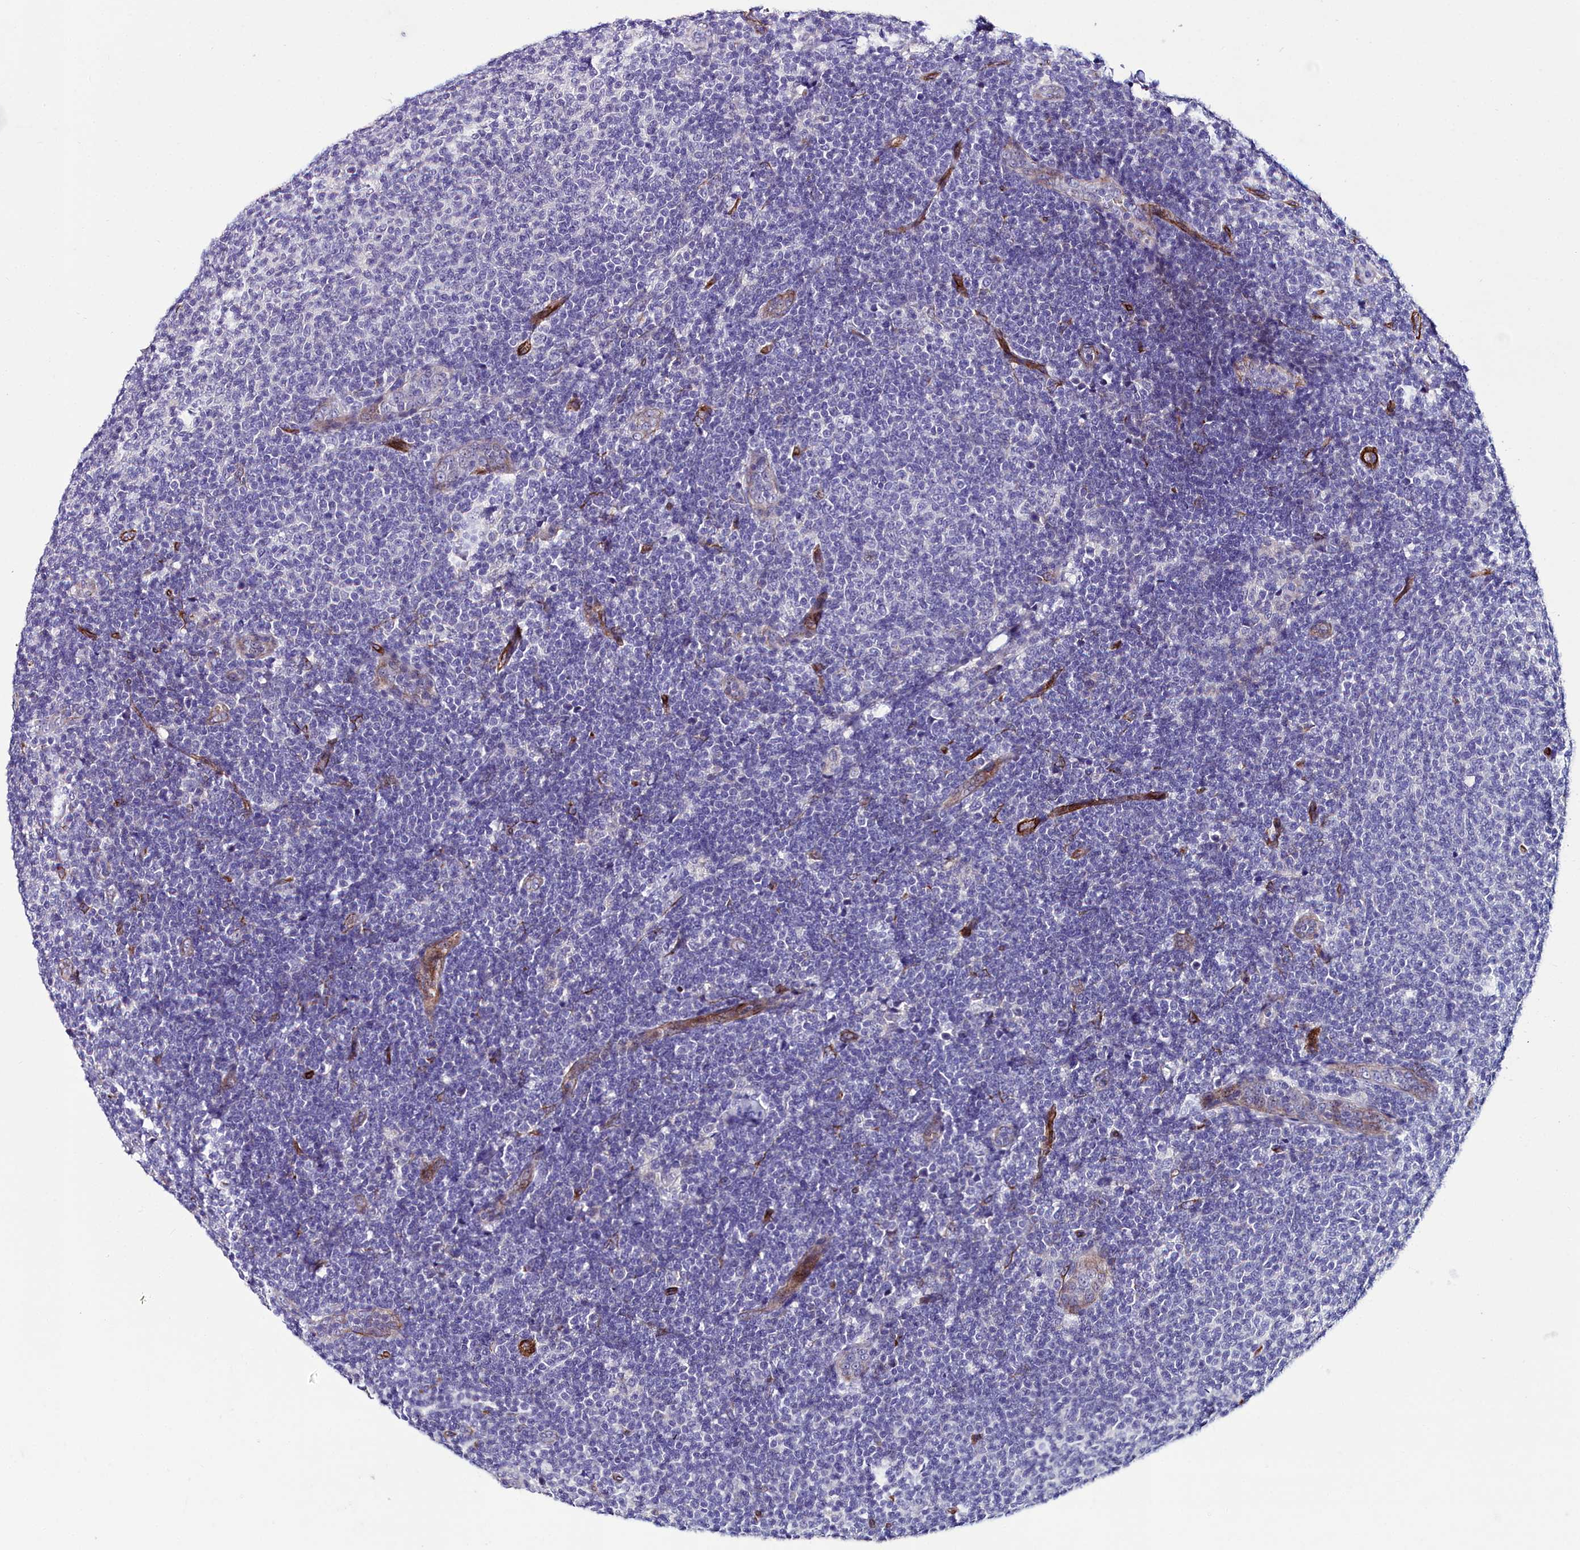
{"staining": {"intensity": "negative", "quantity": "none", "location": "none"}, "tissue": "lymphoma", "cell_type": "Tumor cells", "image_type": "cancer", "snomed": [{"axis": "morphology", "description": "Malignant lymphoma, non-Hodgkin's type, Low grade"}, {"axis": "topography", "description": "Lymph node"}], "caption": "This histopathology image is of lymphoma stained with immunohistochemistry to label a protein in brown with the nuclei are counter-stained blue. There is no expression in tumor cells.", "gene": "CYP4F11", "patient": {"sex": "male", "age": 66}}